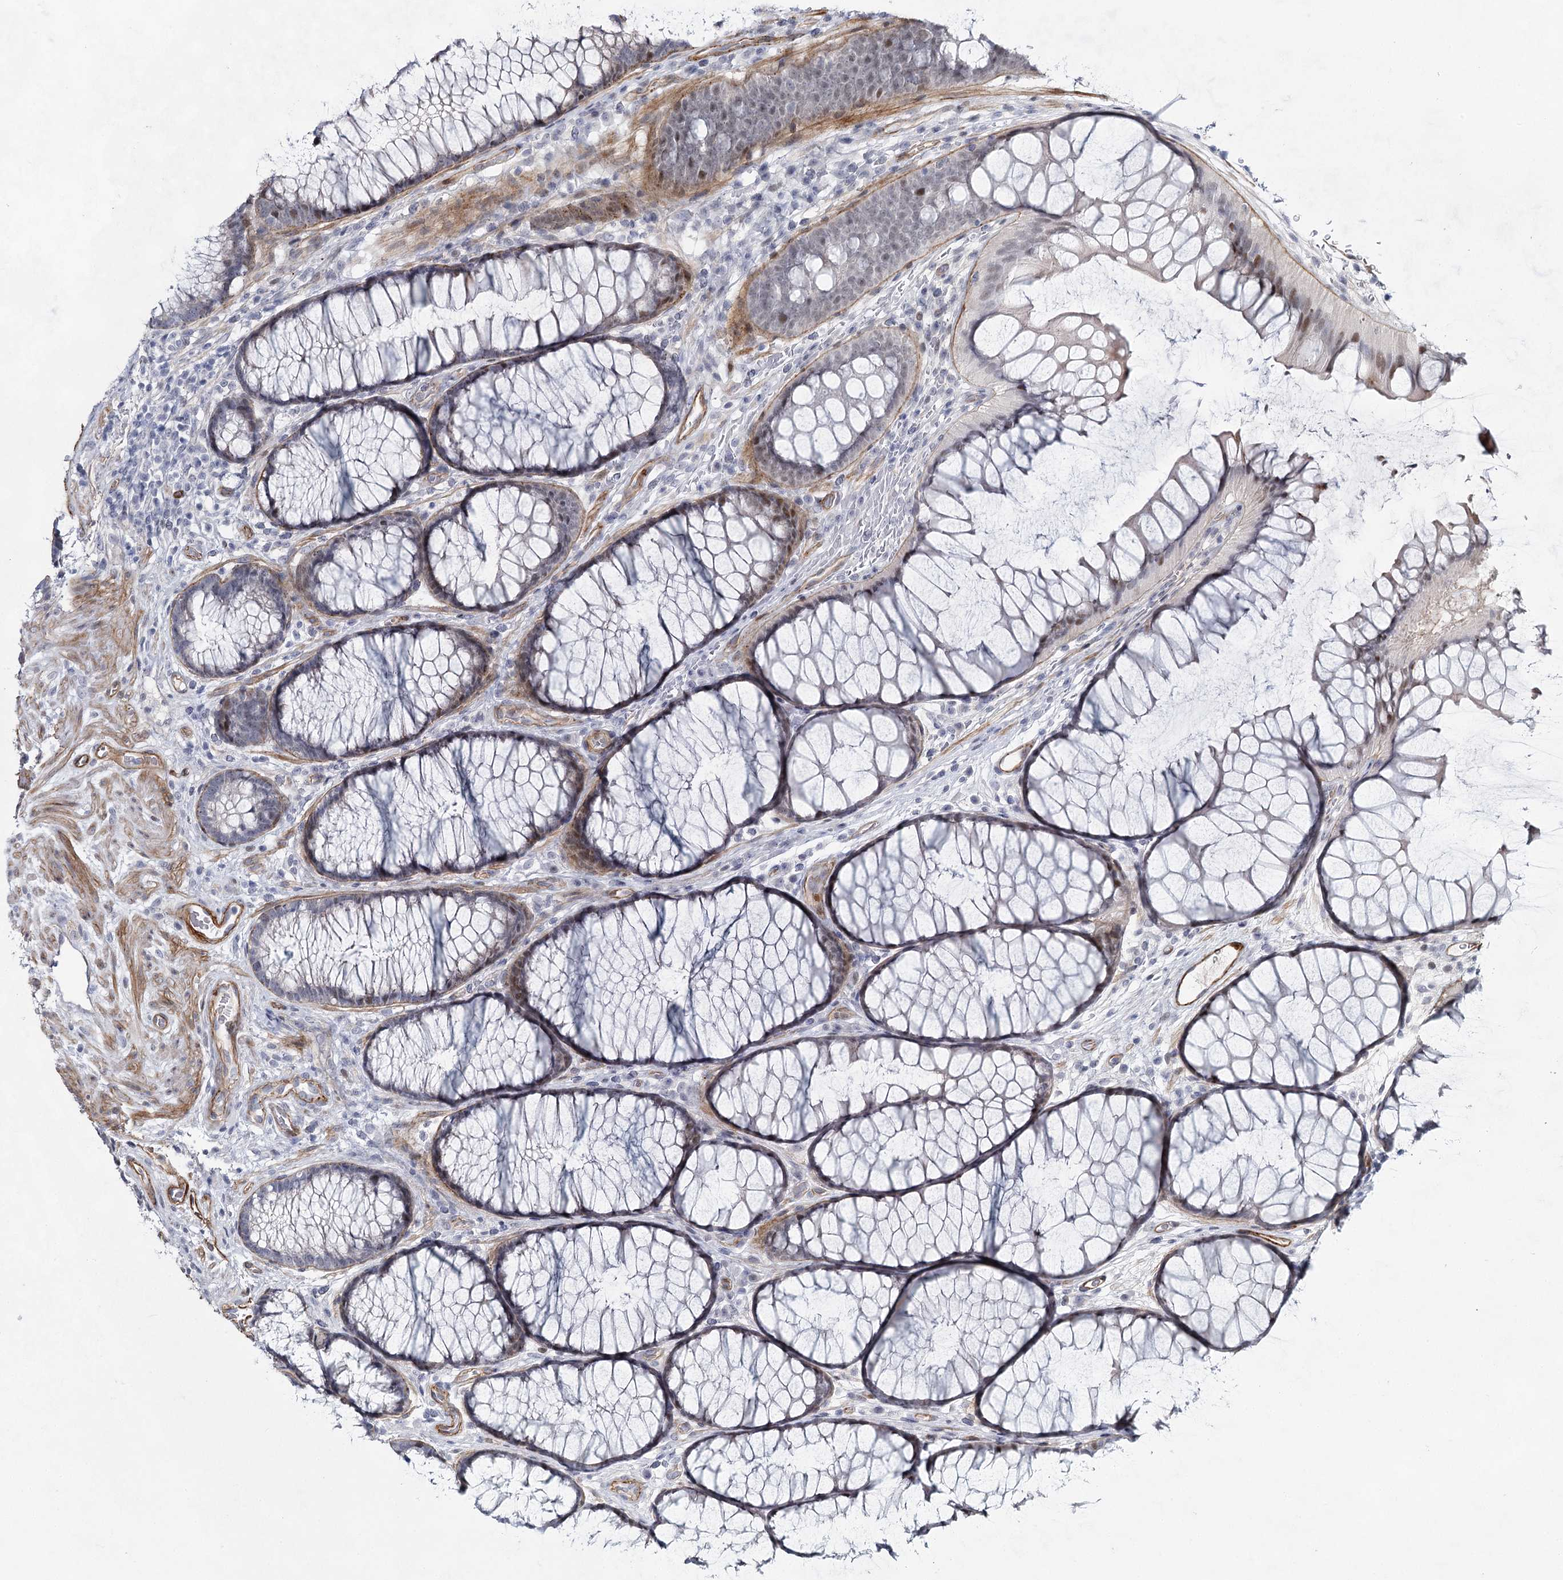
{"staining": {"intensity": "moderate", "quantity": ">75%", "location": "cytoplasmic/membranous"}, "tissue": "colon", "cell_type": "Endothelial cells", "image_type": "normal", "snomed": [{"axis": "morphology", "description": "Normal tissue, NOS"}, {"axis": "topography", "description": "Colon"}], "caption": "A photomicrograph of colon stained for a protein exhibits moderate cytoplasmic/membranous brown staining in endothelial cells. (IHC, brightfield microscopy, high magnification).", "gene": "ATL2", "patient": {"sex": "female", "age": 82}}